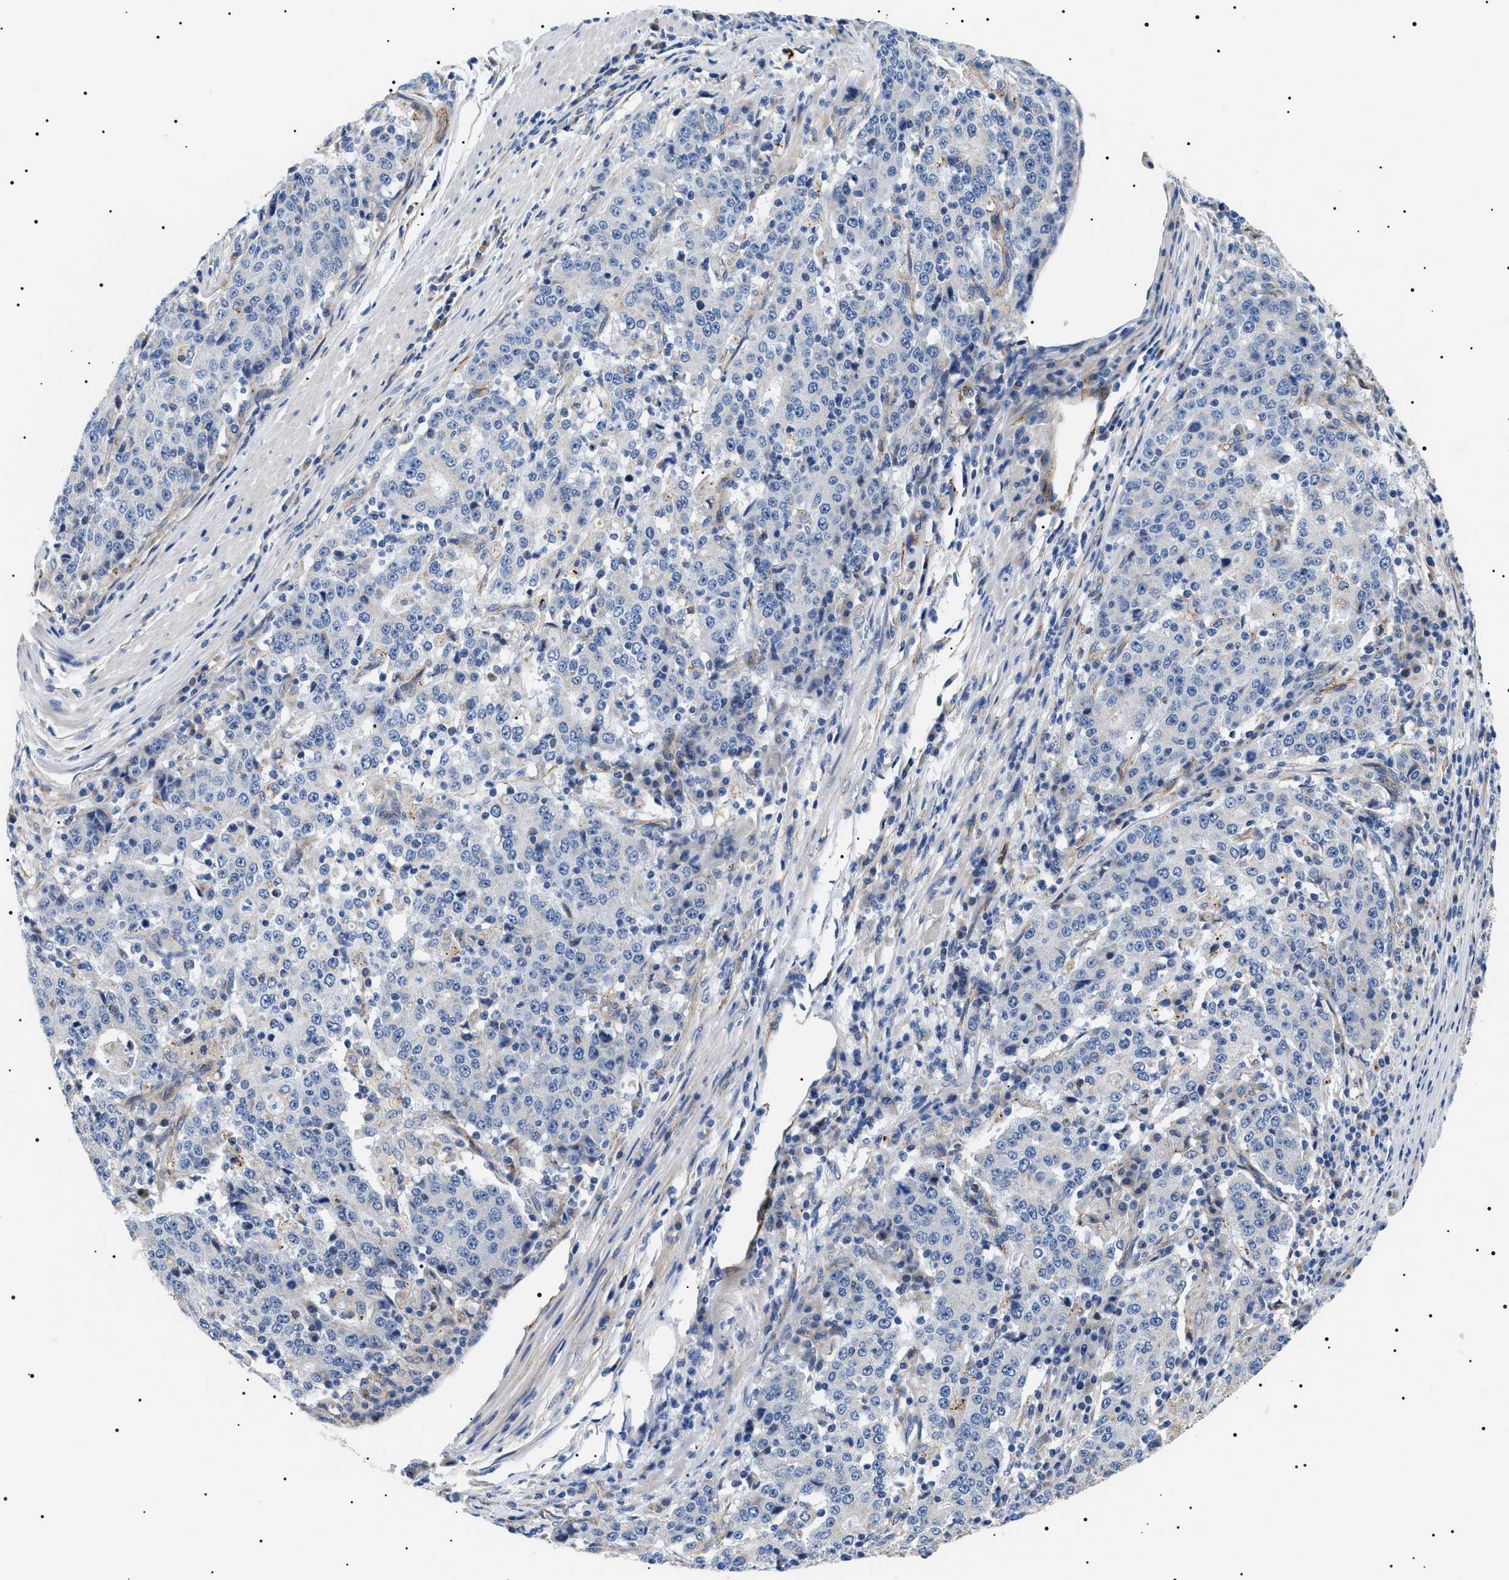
{"staining": {"intensity": "negative", "quantity": "none", "location": "none"}, "tissue": "stomach cancer", "cell_type": "Tumor cells", "image_type": "cancer", "snomed": [{"axis": "morphology", "description": "Adenocarcinoma, NOS"}, {"axis": "topography", "description": "Stomach"}], "caption": "DAB immunohistochemical staining of human adenocarcinoma (stomach) demonstrates no significant positivity in tumor cells.", "gene": "TMEM222", "patient": {"sex": "male", "age": 59}}